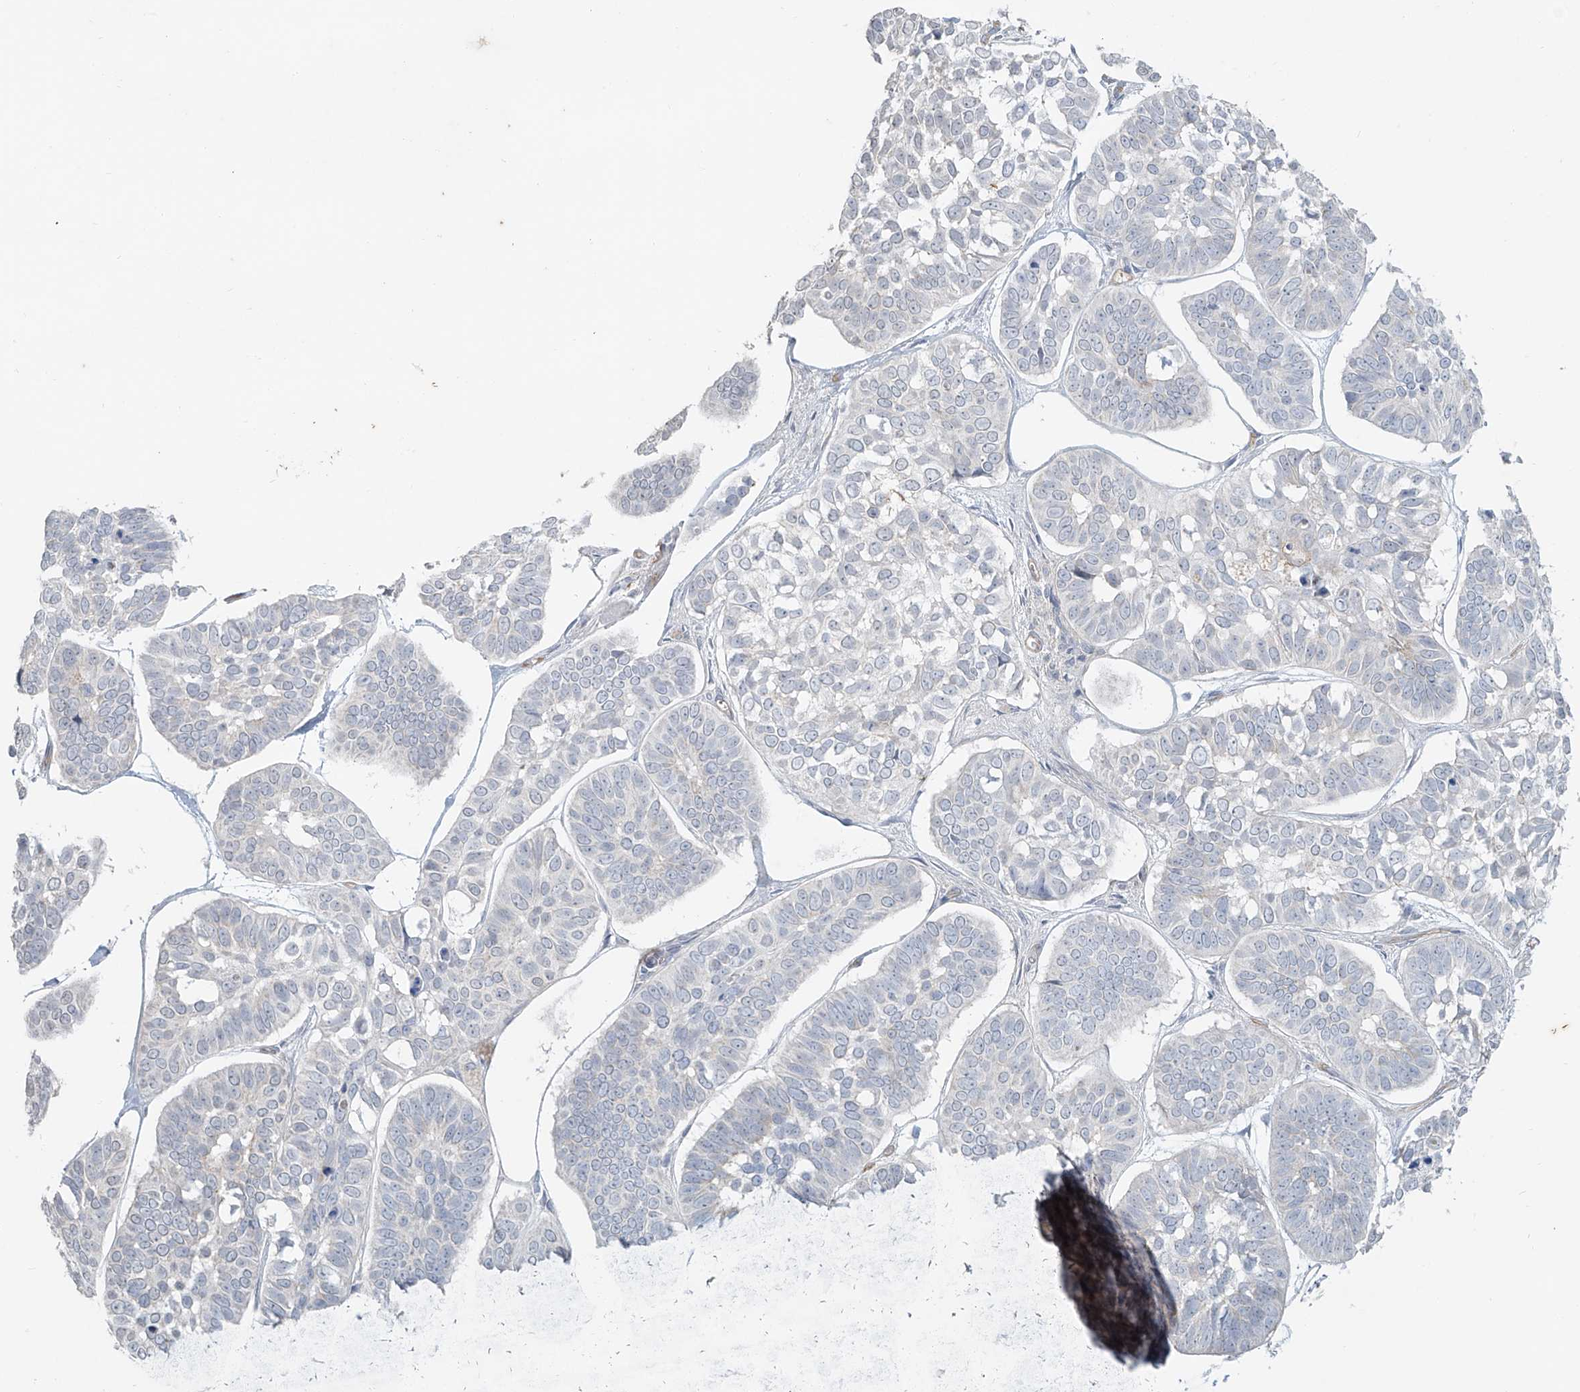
{"staining": {"intensity": "negative", "quantity": "none", "location": "none"}, "tissue": "skin cancer", "cell_type": "Tumor cells", "image_type": "cancer", "snomed": [{"axis": "morphology", "description": "Basal cell carcinoma"}, {"axis": "topography", "description": "Skin"}], "caption": "High power microscopy histopathology image of an IHC image of skin cancer (basal cell carcinoma), revealing no significant expression in tumor cells. (Stains: DAB IHC with hematoxylin counter stain, Microscopy: brightfield microscopy at high magnification).", "gene": "TUBE1", "patient": {"sex": "male", "age": 62}}